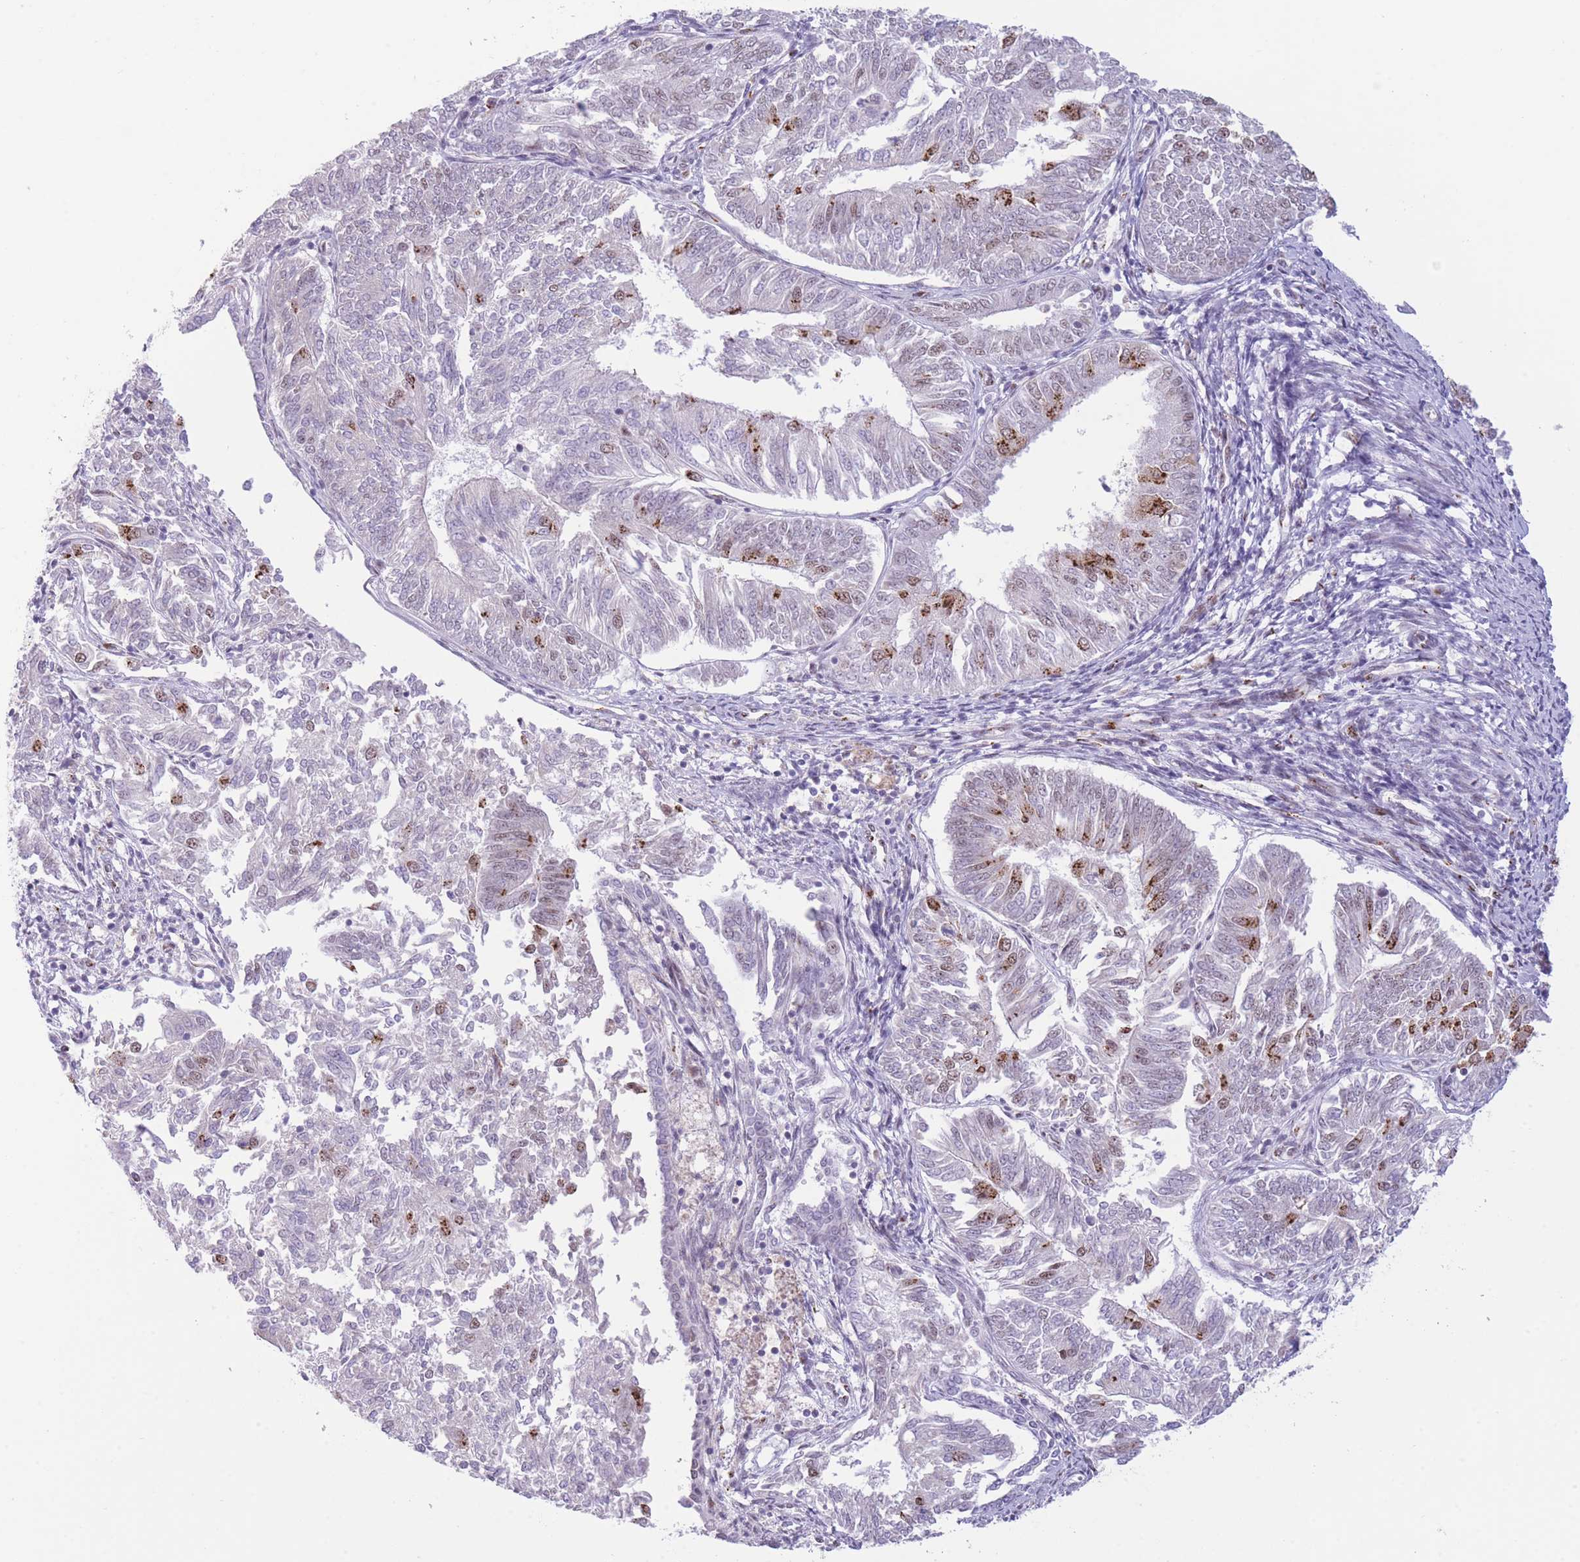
{"staining": {"intensity": "strong", "quantity": "<25%", "location": "cytoplasmic/membranous"}, "tissue": "endometrial cancer", "cell_type": "Tumor cells", "image_type": "cancer", "snomed": [{"axis": "morphology", "description": "Adenocarcinoma, NOS"}, {"axis": "topography", "description": "Endometrium"}], "caption": "Human adenocarcinoma (endometrial) stained with a protein marker reveals strong staining in tumor cells.", "gene": "INO80C", "patient": {"sex": "female", "age": 58}}